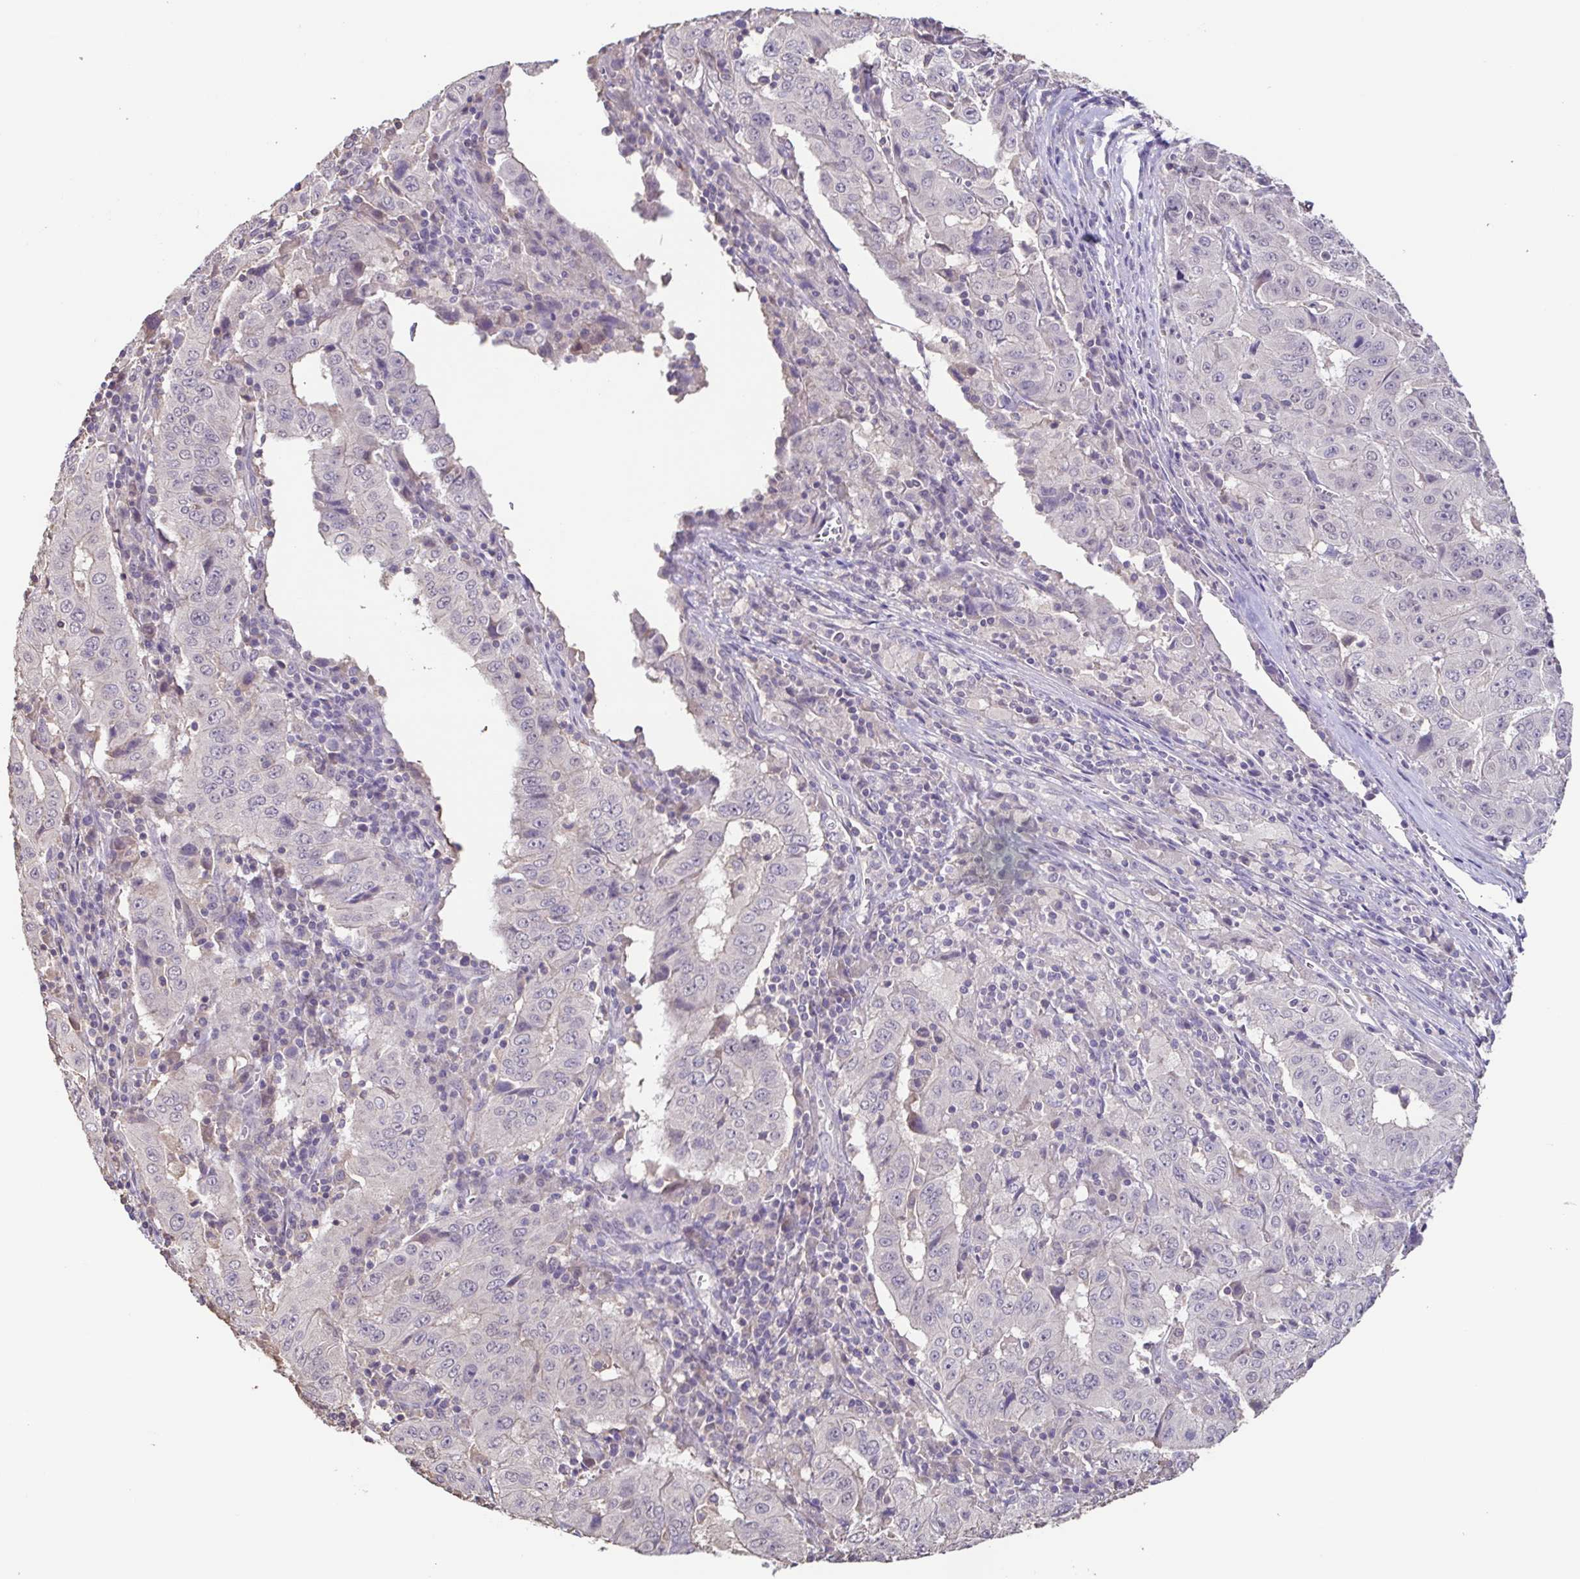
{"staining": {"intensity": "negative", "quantity": "none", "location": "none"}, "tissue": "pancreatic cancer", "cell_type": "Tumor cells", "image_type": "cancer", "snomed": [{"axis": "morphology", "description": "Adenocarcinoma, NOS"}, {"axis": "topography", "description": "Pancreas"}], "caption": "An immunohistochemistry (IHC) histopathology image of adenocarcinoma (pancreatic) is shown. There is no staining in tumor cells of adenocarcinoma (pancreatic). (Stains: DAB immunohistochemistry with hematoxylin counter stain, Microscopy: brightfield microscopy at high magnification).", "gene": "ACTRT2", "patient": {"sex": "male", "age": 63}}